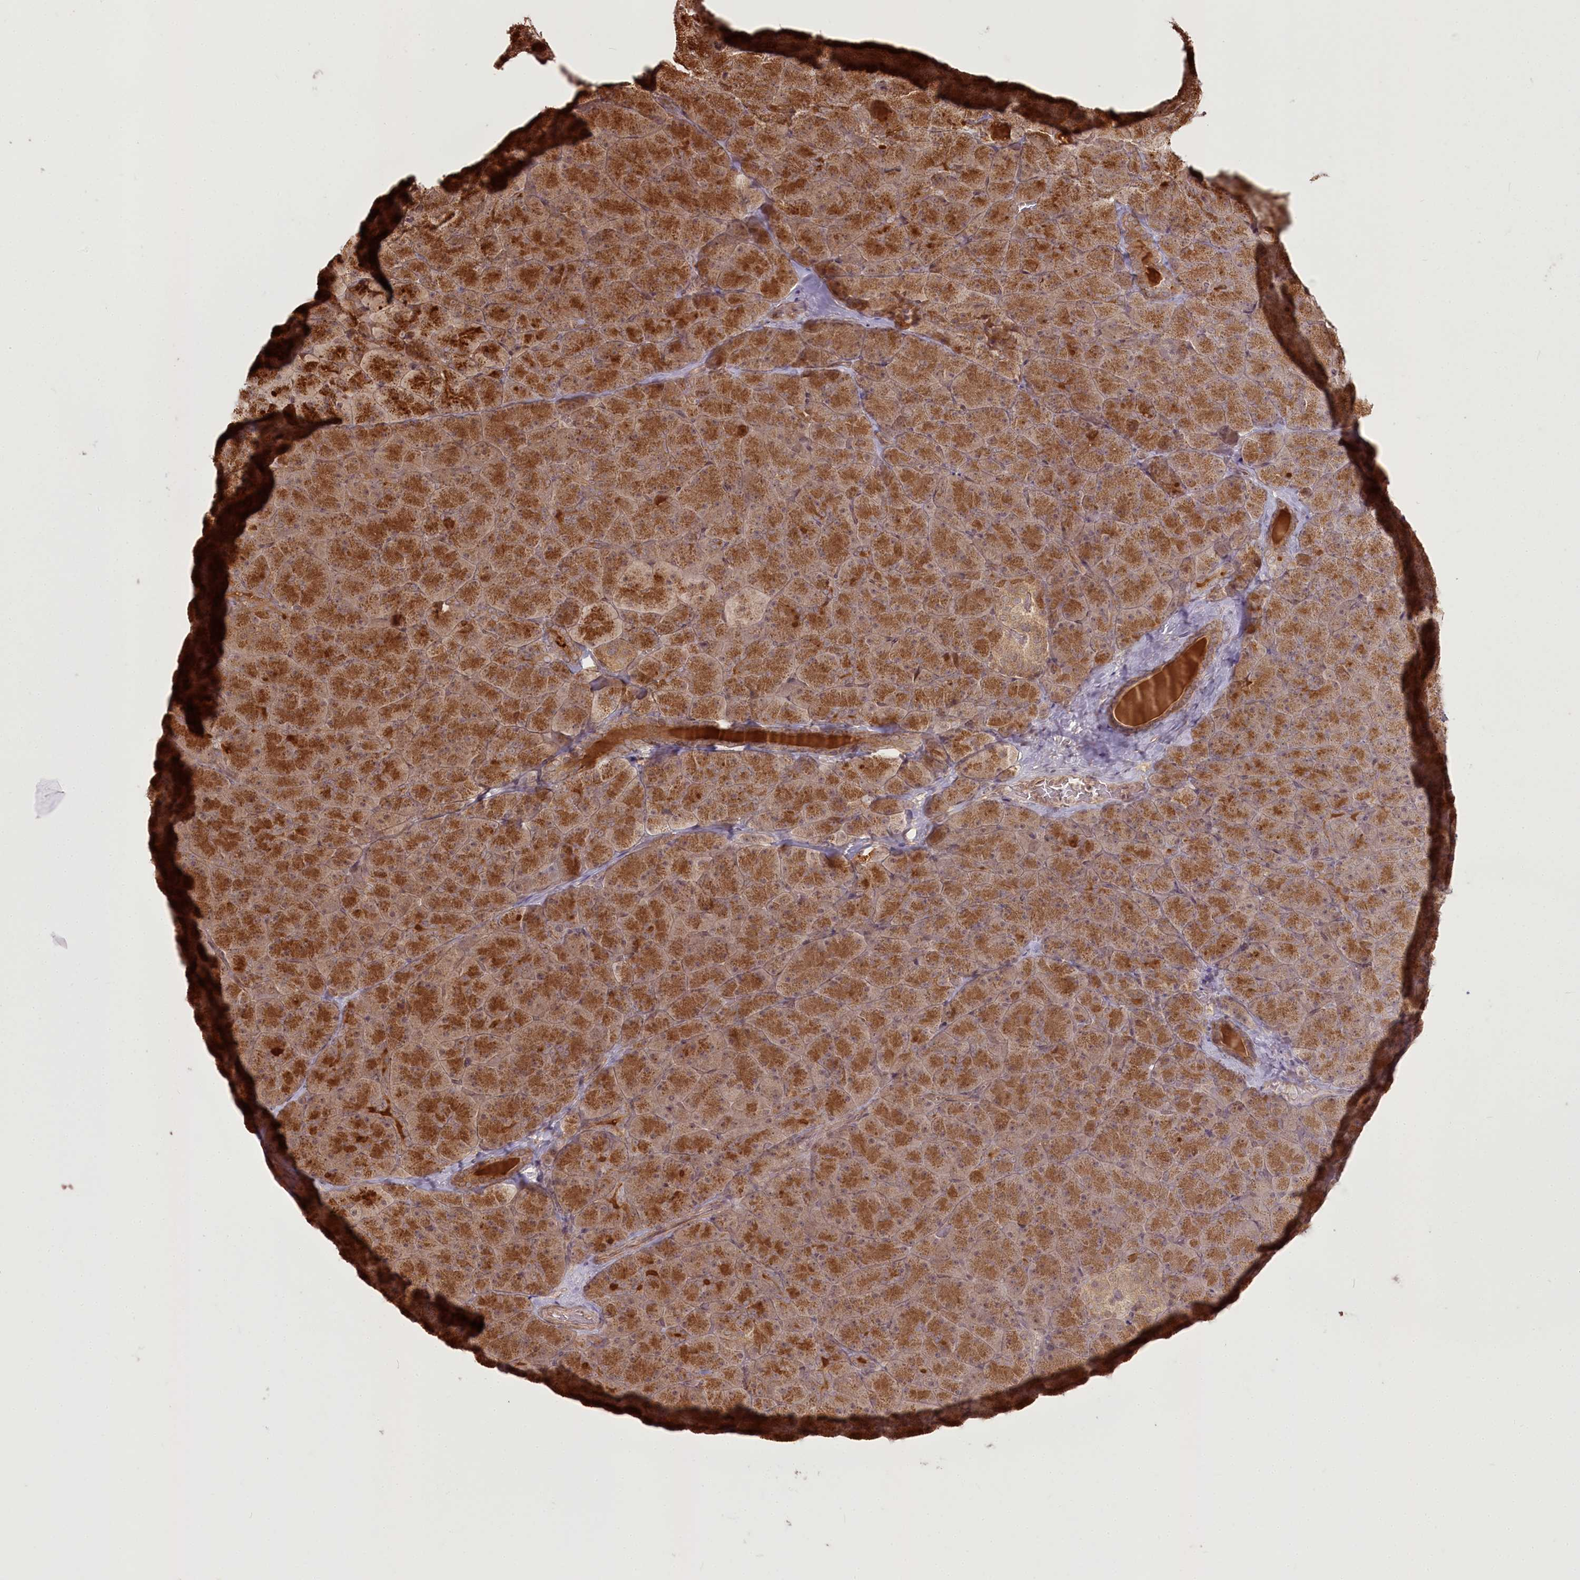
{"staining": {"intensity": "strong", "quantity": ">75%", "location": "cytoplasmic/membranous"}, "tissue": "pancreas", "cell_type": "Exocrine glandular cells", "image_type": "normal", "snomed": [{"axis": "morphology", "description": "Normal tissue, NOS"}, {"axis": "topography", "description": "Pancreas"}], "caption": "This is a photomicrograph of immunohistochemistry (IHC) staining of normal pancreas, which shows strong positivity in the cytoplasmic/membranous of exocrine glandular cells.", "gene": "R3HDM2", "patient": {"sex": "male", "age": 36}}